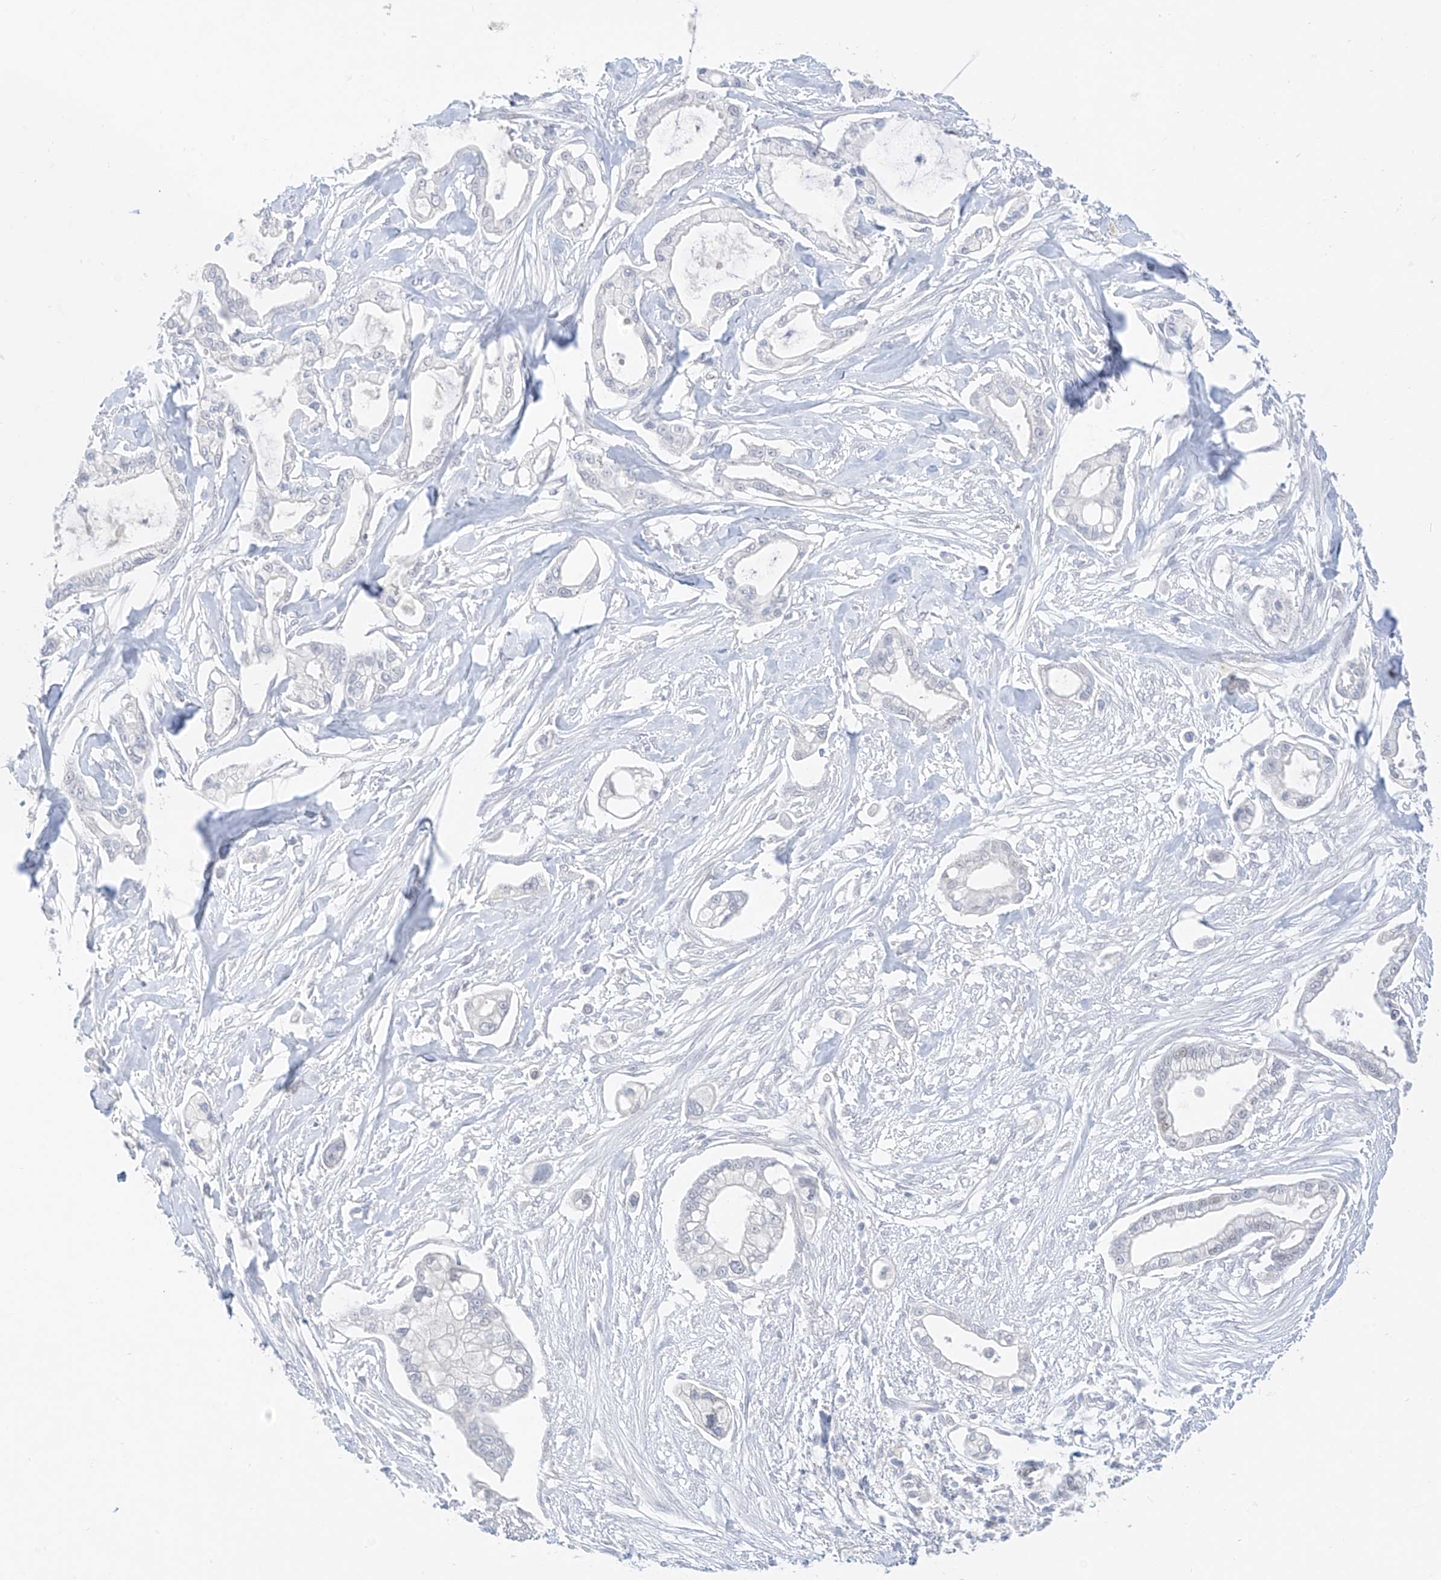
{"staining": {"intensity": "negative", "quantity": "none", "location": "none"}, "tissue": "pancreatic cancer", "cell_type": "Tumor cells", "image_type": "cancer", "snomed": [{"axis": "morphology", "description": "Adenocarcinoma, NOS"}, {"axis": "topography", "description": "Pancreas"}], "caption": "IHC of human adenocarcinoma (pancreatic) reveals no staining in tumor cells. The staining was performed using DAB to visualize the protein expression in brown, while the nuclei were stained in blue with hematoxylin (Magnification: 20x).", "gene": "BARX2", "patient": {"sex": "male", "age": 68}}